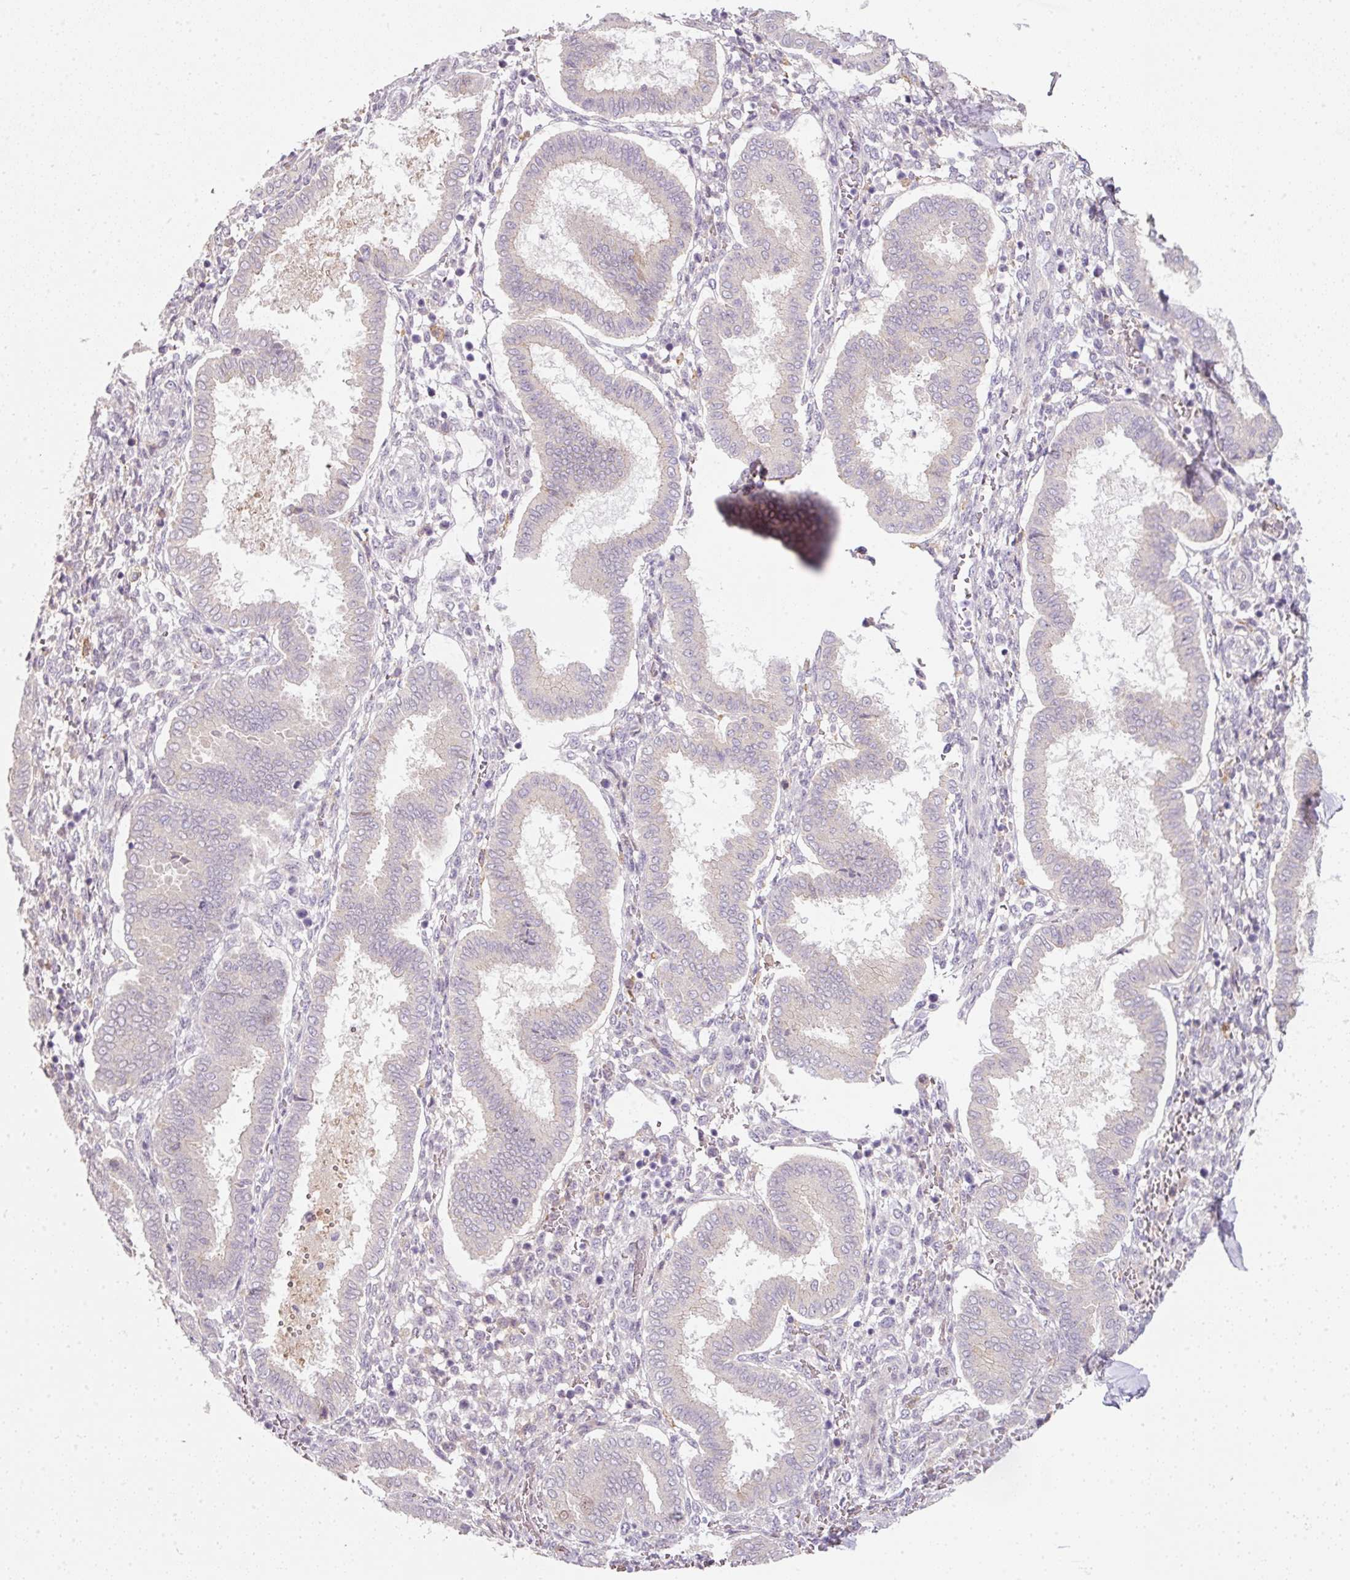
{"staining": {"intensity": "negative", "quantity": "none", "location": "none"}, "tissue": "endometrium", "cell_type": "Cells in endometrial stroma", "image_type": "normal", "snomed": [{"axis": "morphology", "description": "Normal tissue, NOS"}, {"axis": "topography", "description": "Endometrium"}], "caption": "IHC of unremarkable endometrium reveals no positivity in cells in endometrial stroma.", "gene": "TMEM37", "patient": {"sex": "female", "age": 24}}